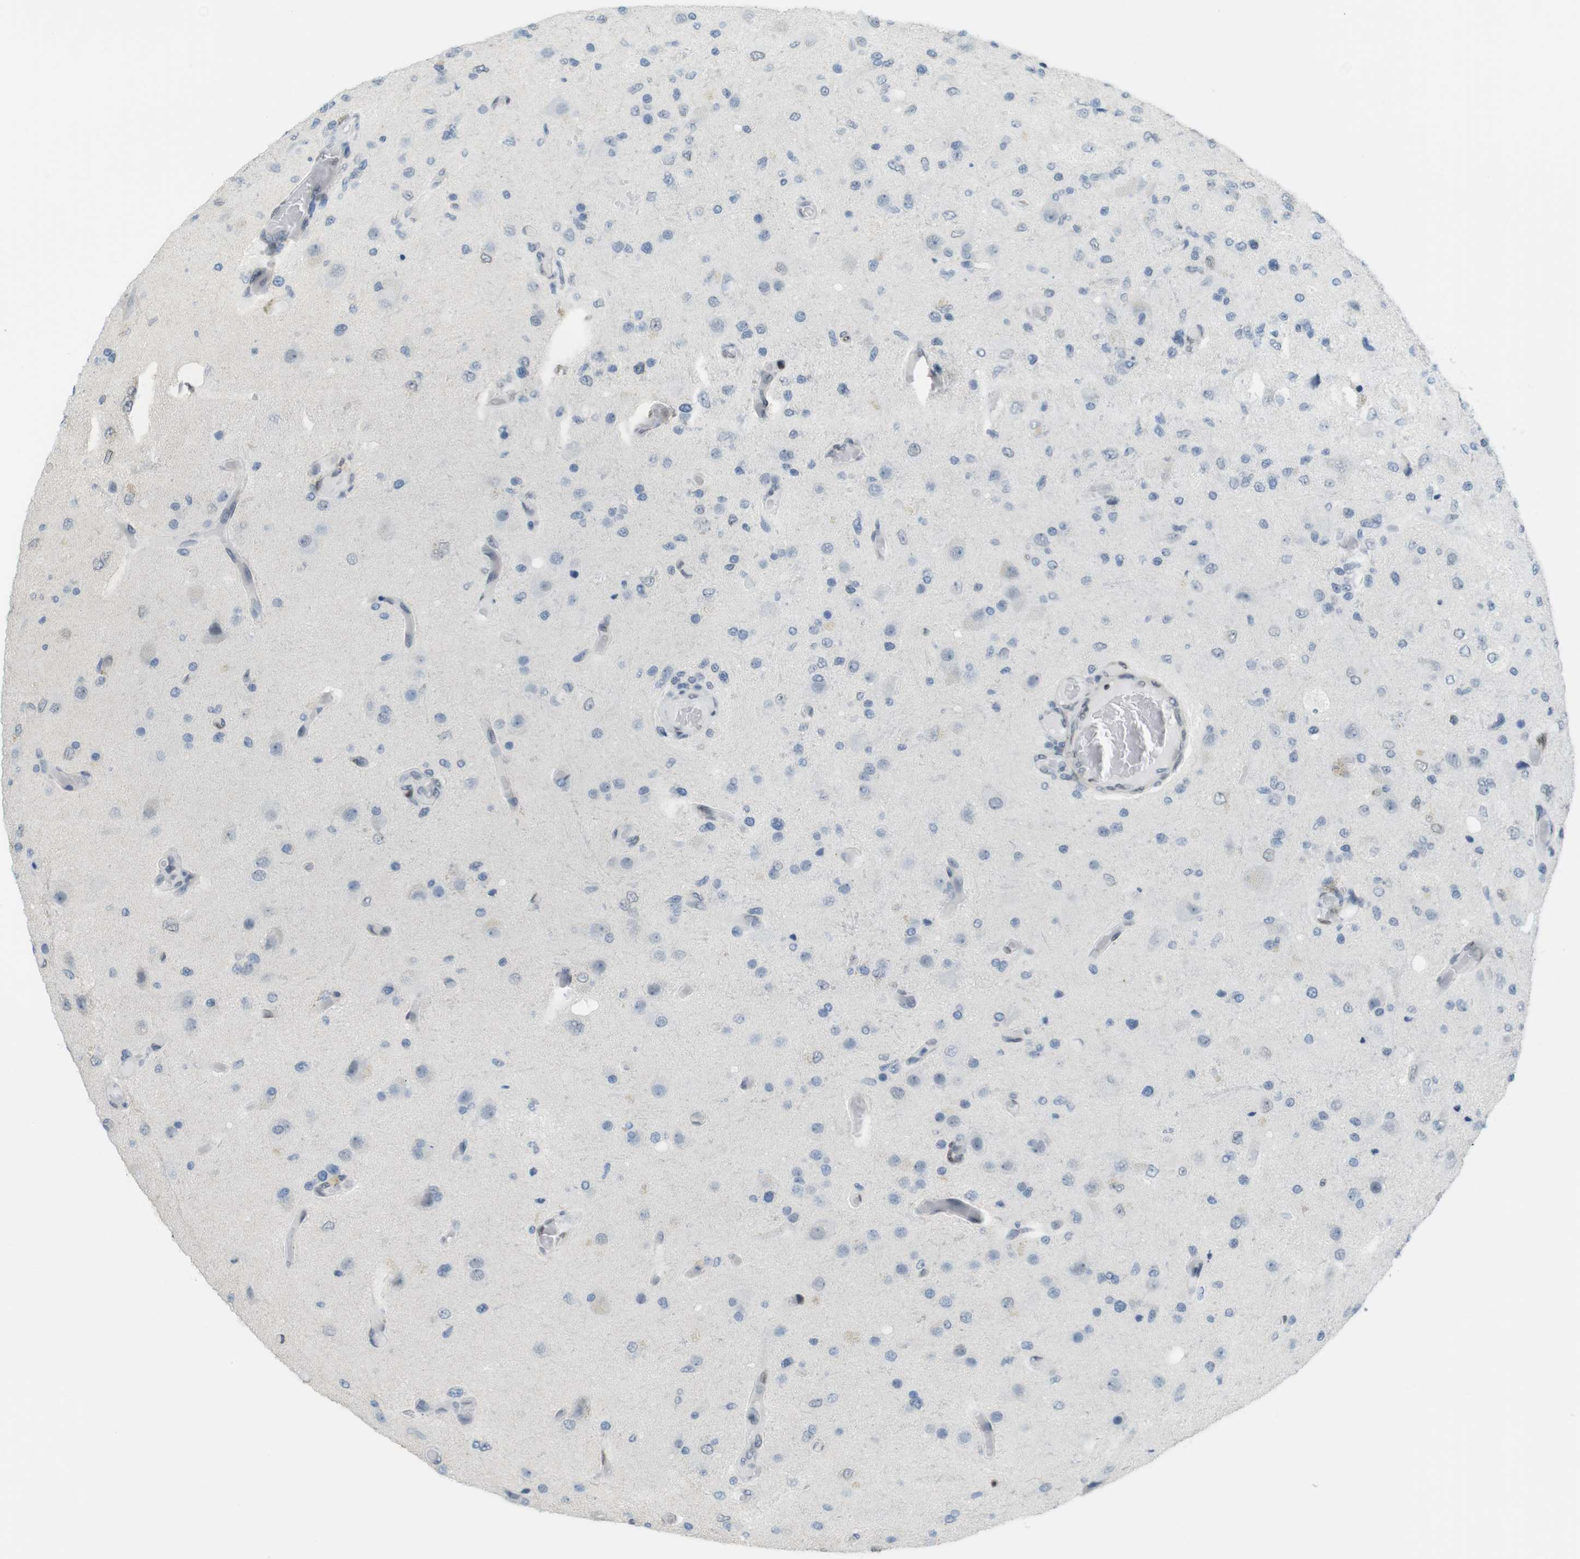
{"staining": {"intensity": "negative", "quantity": "none", "location": "none"}, "tissue": "glioma", "cell_type": "Tumor cells", "image_type": "cancer", "snomed": [{"axis": "morphology", "description": "Normal tissue, NOS"}, {"axis": "morphology", "description": "Glioma, malignant, High grade"}, {"axis": "topography", "description": "Cerebral cortex"}], "caption": "High magnification brightfield microscopy of malignant high-grade glioma stained with DAB (brown) and counterstained with hematoxylin (blue): tumor cells show no significant staining.", "gene": "ARL6IP6", "patient": {"sex": "male", "age": 77}}